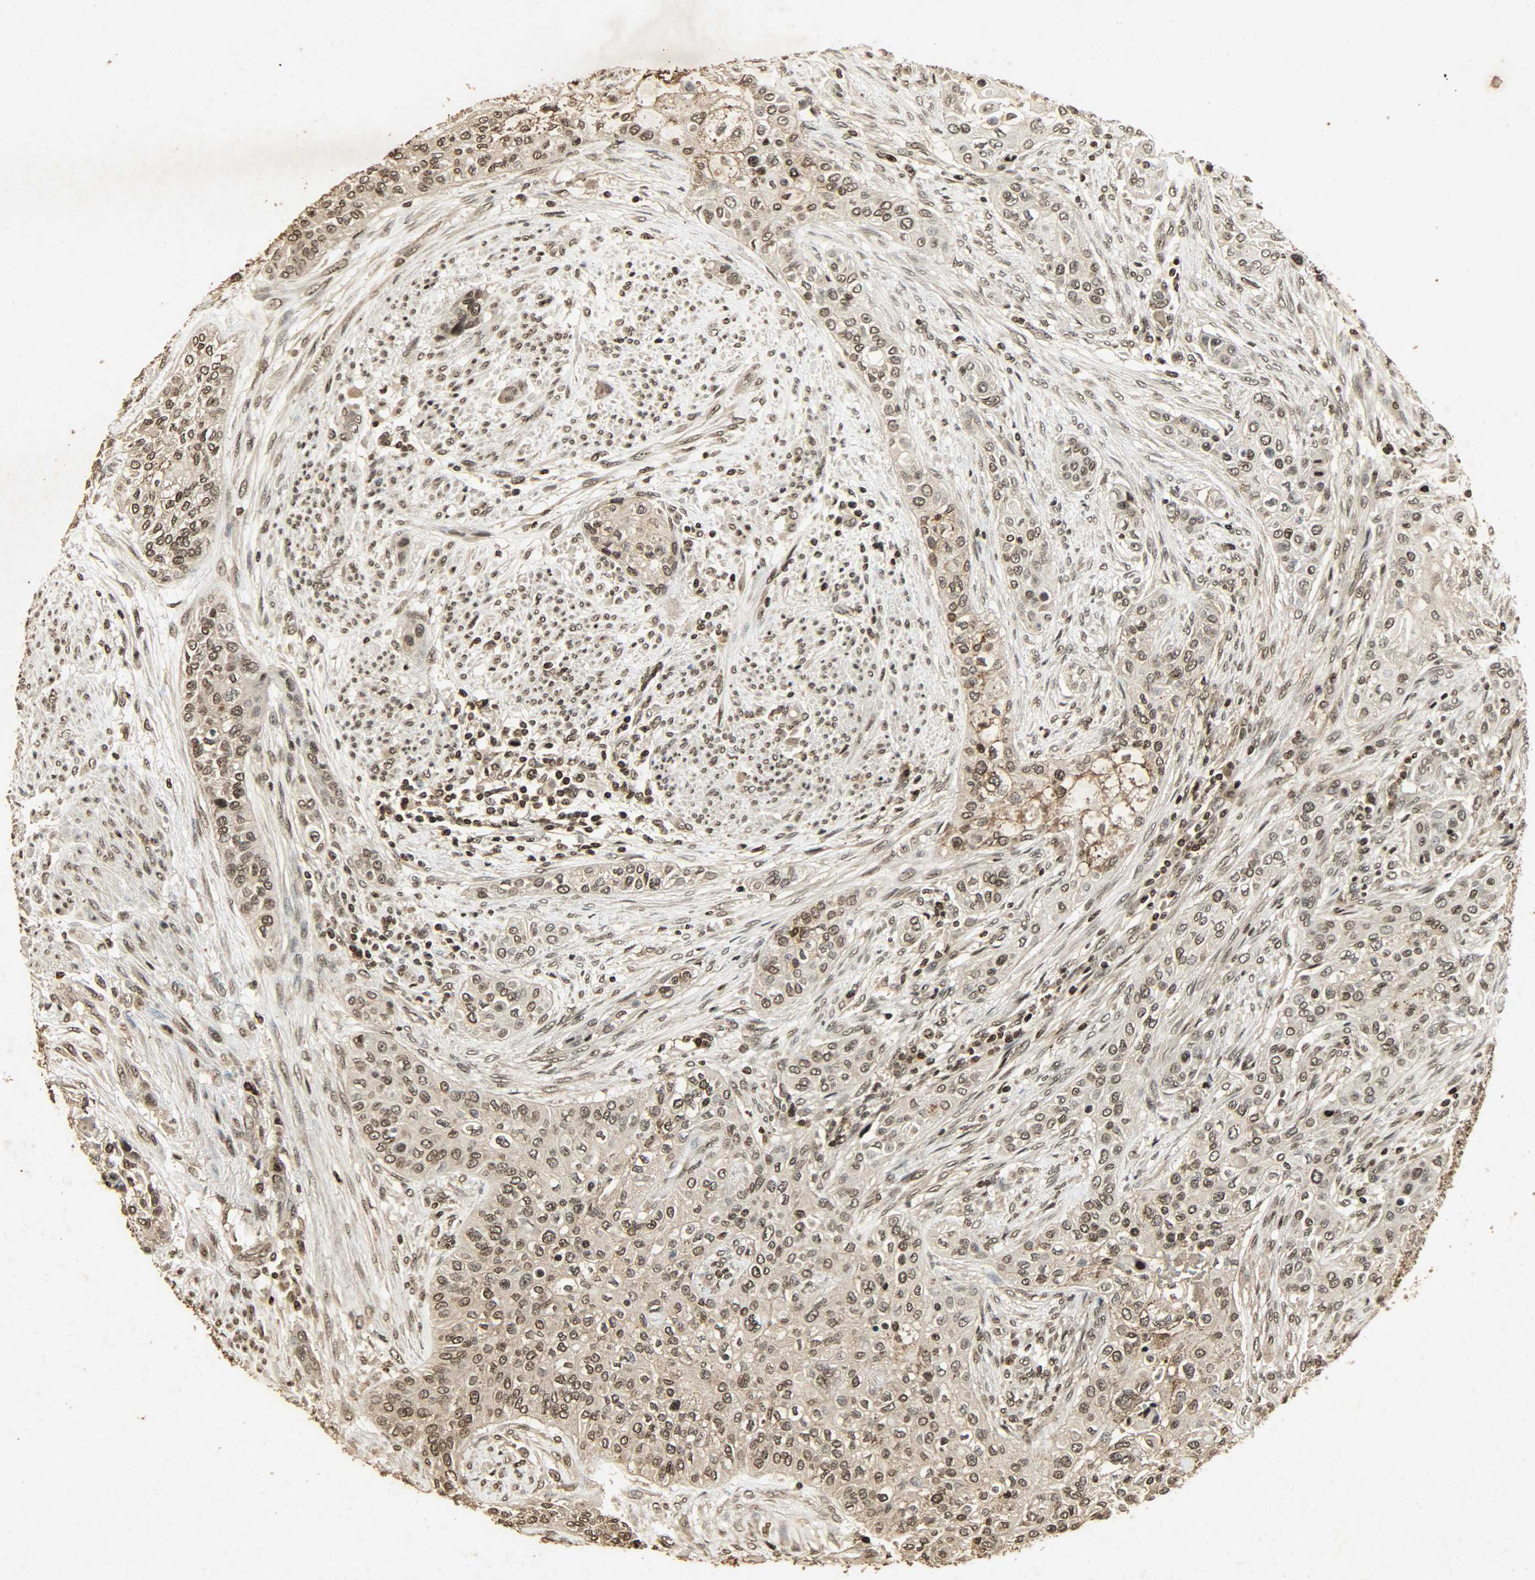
{"staining": {"intensity": "moderate", "quantity": ">75%", "location": "cytoplasmic/membranous,nuclear"}, "tissue": "urothelial cancer", "cell_type": "Tumor cells", "image_type": "cancer", "snomed": [{"axis": "morphology", "description": "Urothelial carcinoma, High grade"}, {"axis": "topography", "description": "Urinary bladder"}], "caption": "Protein expression analysis of human urothelial cancer reveals moderate cytoplasmic/membranous and nuclear expression in about >75% of tumor cells.", "gene": "PPP3R1", "patient": {"sex": "male", "age": 74}}